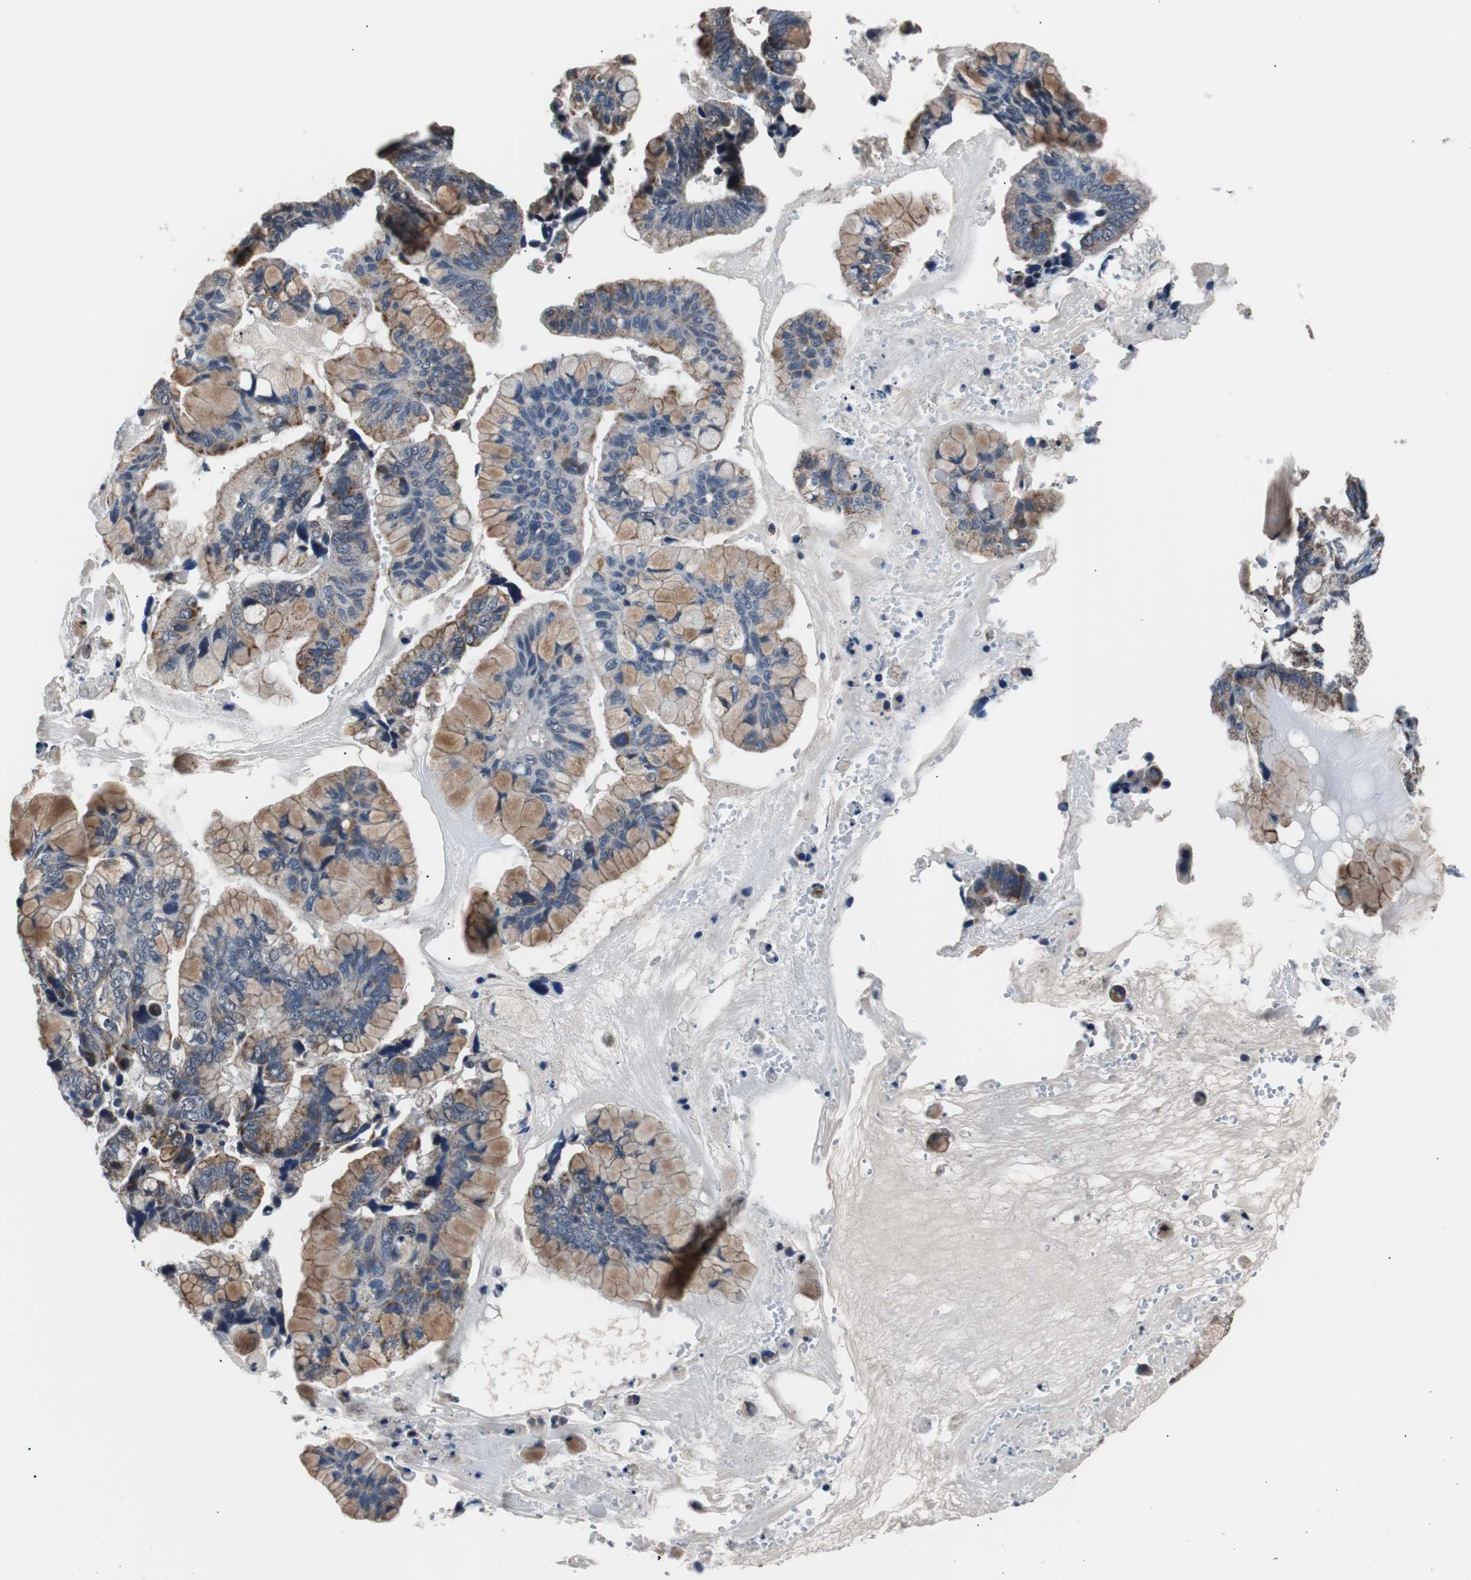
{"staining": {"intensity": "moderate", "quantity": ">75%", "location": "cytoplasmic/membranous"}, "tissue": "ovarian cancer", "cell_type": "Tumor cells", "image_type": "cancer", "snomed": [{"axis": "morphology", "description": "Cystadenocarcinoma, mucinous, NOS"}, {"axis": "topography", "description": "Ovary"}], "caption": "Immunohistochemical staining of human mucinous cystadenocarcinoma (ovarian) reveals medium levels of moderate cytoplasmic/membranous protein positivity in about >75% of tumor cells. The staining was performed using DAB (3,3'-diaminobenzidine), with brown indicating positive protein expression. Nuclei are stained blue with hematoxylin.", "gene": "PITRM1", "patient": {"sex": "female", "age": 36}}